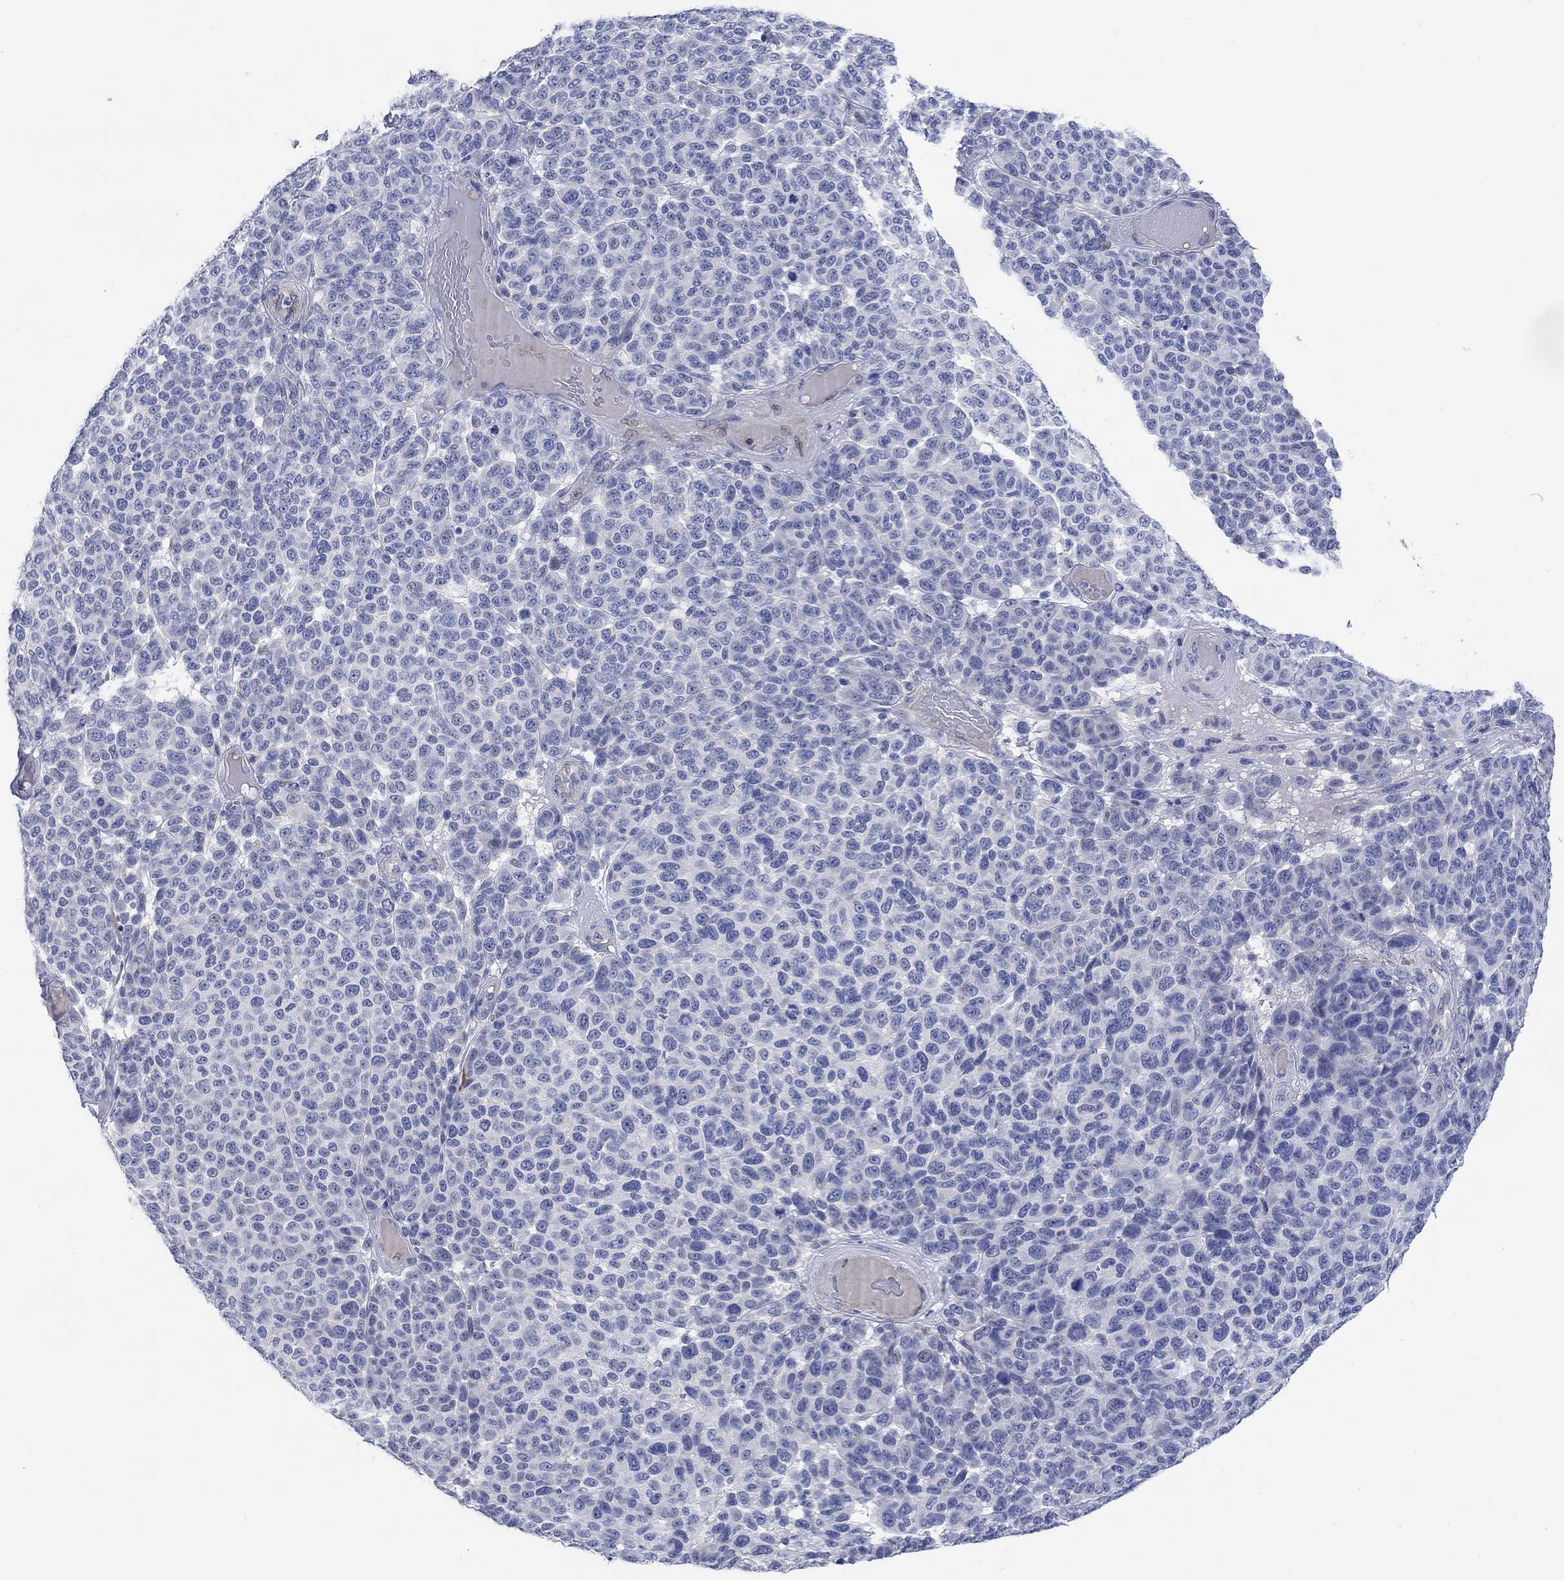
{"staining": {"intensity": "negative", "quantity": "none", "location": "none"}, "tissue": "melanoma", "cell_type": "Tumor cells", "image_type": "cancer", "snomed": [{"axis": "morphology", "description": "Malignant melanoma, NOS"}, {"axis": "topography", "description": "Skin"}], "caption": "There is no significant positivity in tumor cells of malignant melanoma.", "gene": "DLK1", "patient": {"sex": "male", "age": 59}}